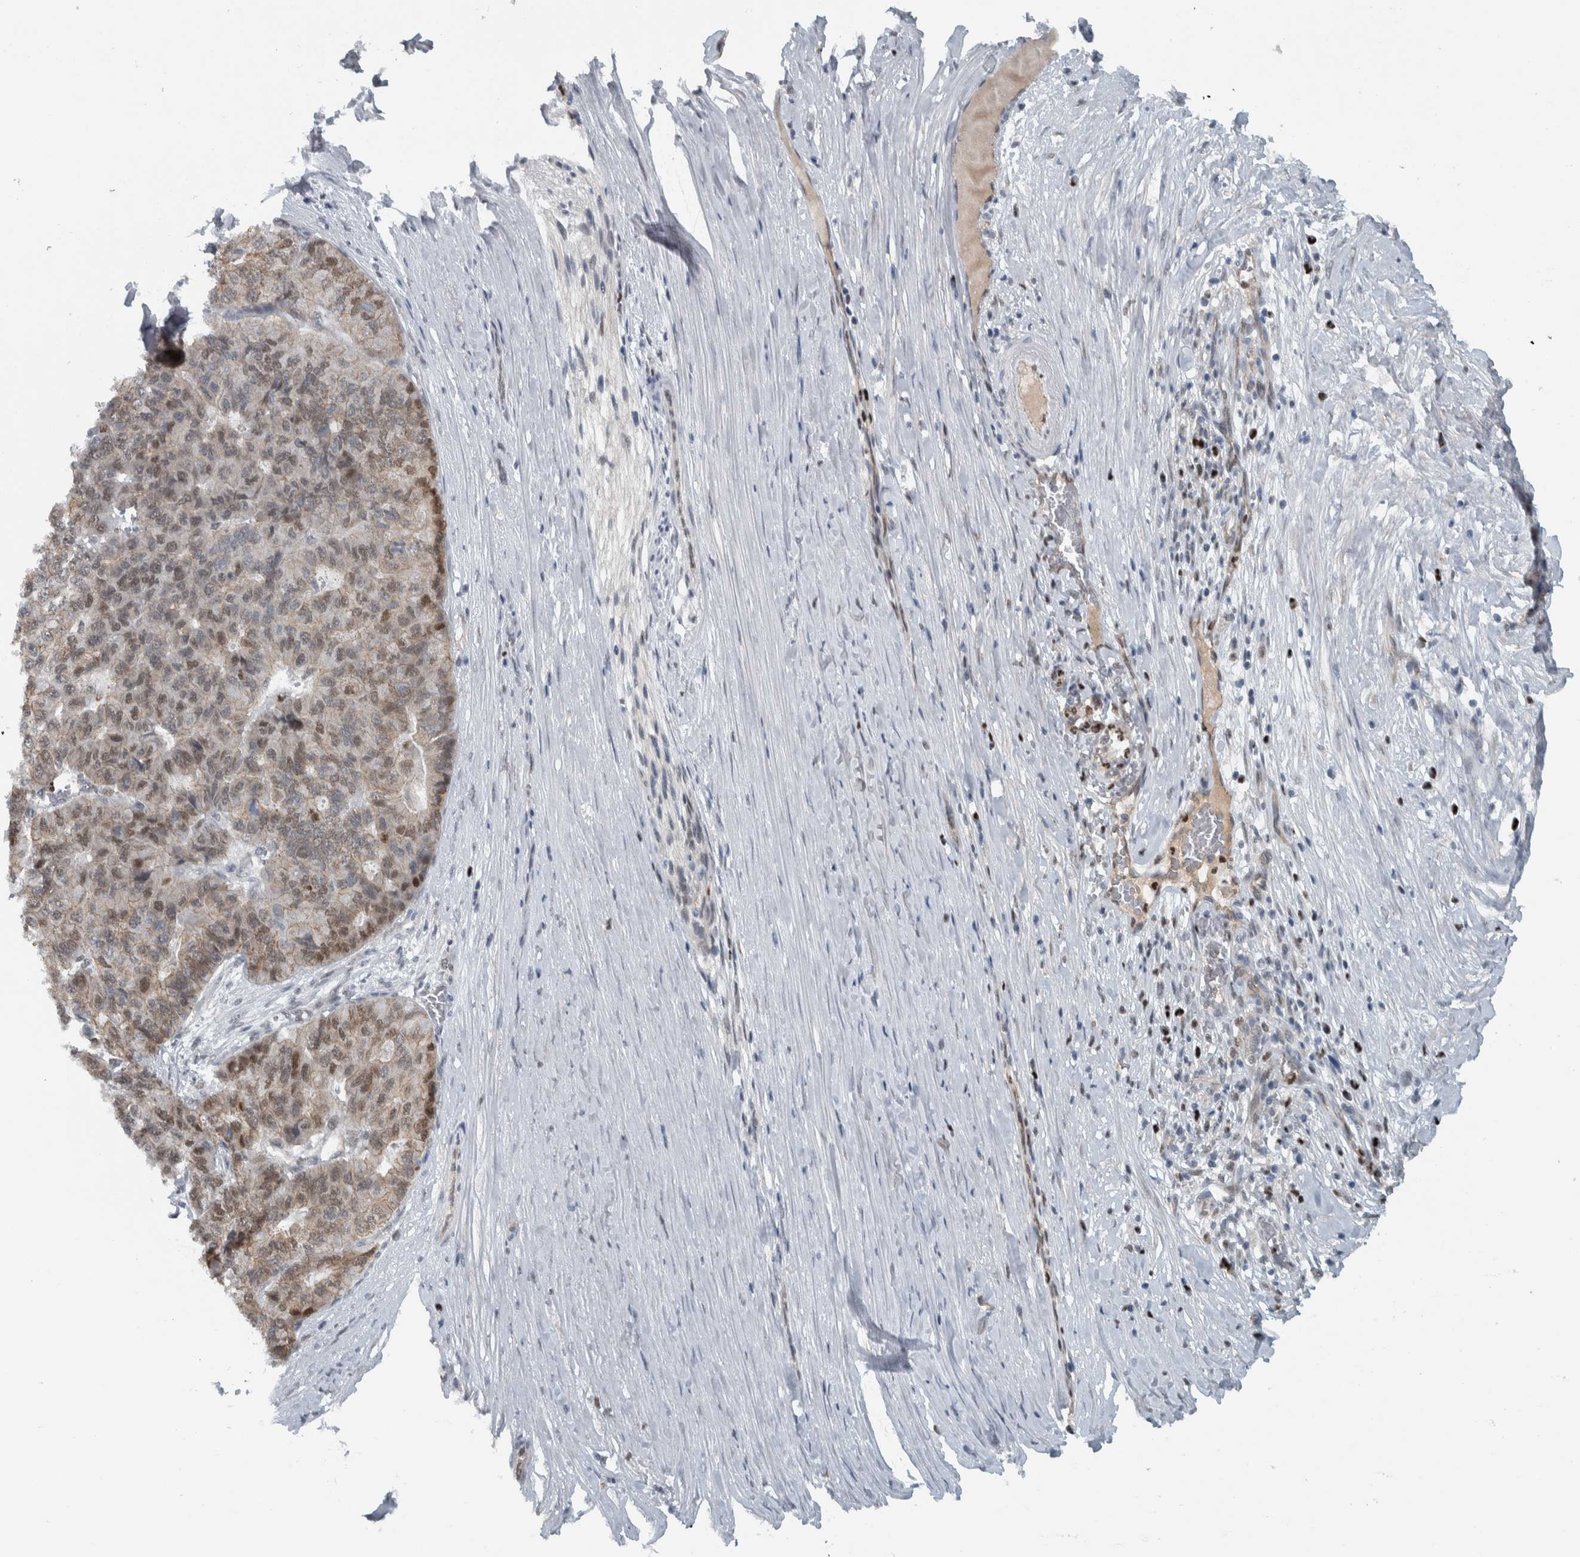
{"staining": {"intensity": "weak", "quantity": ">75%", "location": "nuclear"}, "tissue": "pancreatic cancer", "cell_type": "Tumor cells", "image_type": "cancer", "snomed": [{"axis": "morphology", "description": "Adenocarcinoma, NOS"}, {"axis": "topography", "description": "Pancreas"}], "caption": "Protein staining demonstrates weak nuclear positivity in approximately >75% of tumor cells in pancreatic adenocarcinoma.", "gene": "ADPRM", "patient": {"sex": "male", "age": 50}}